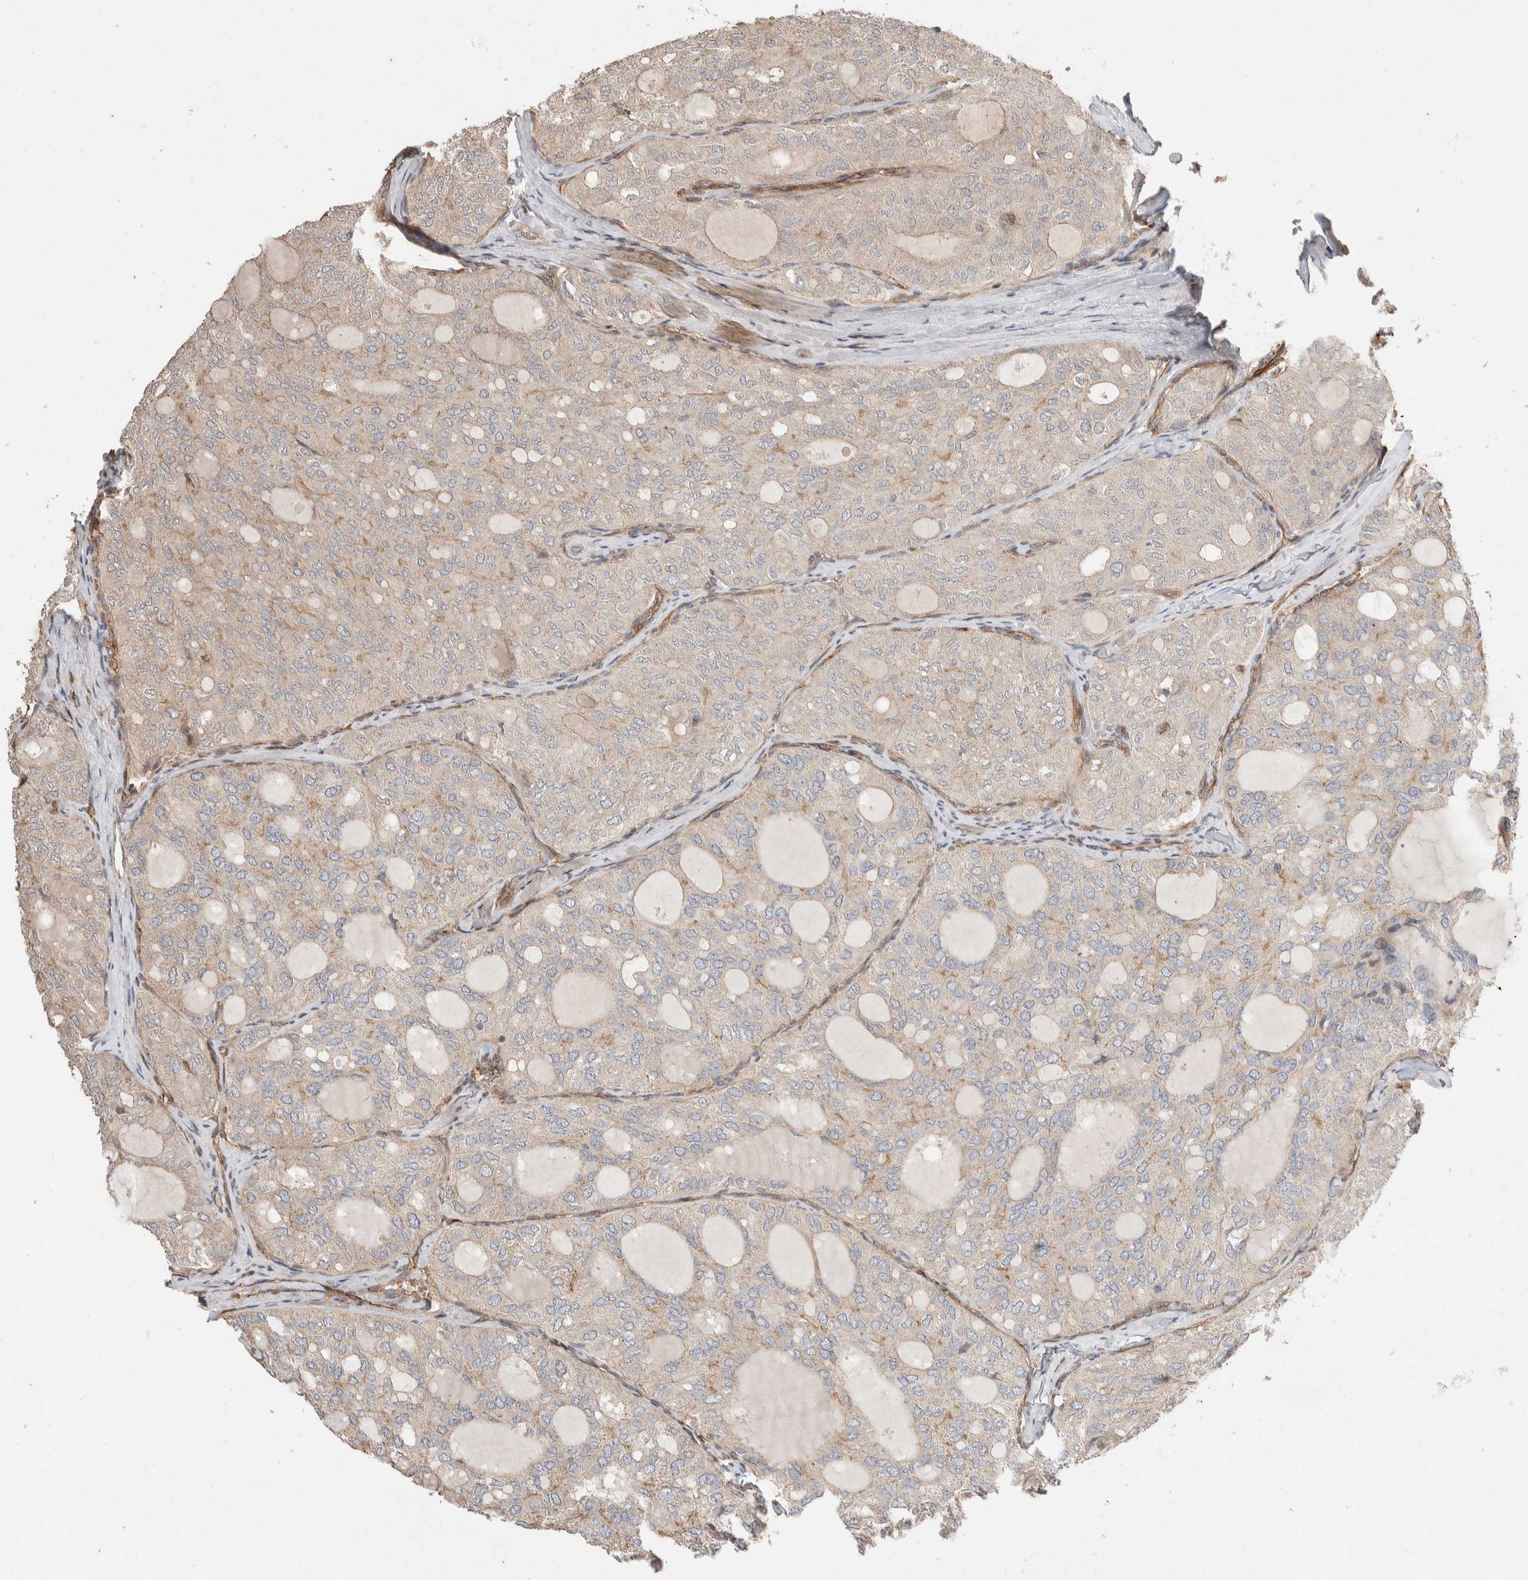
{"staining": {"intensity": "weak", "quantity": "<25%", "location": "cytoplasmic/membranous"}, "tissue": "thyroid cancer", "cell_type": "Tumor cells", "image_type": "cancer", "snomed": [{"axis": "morphology", "description": "Follicular adenoma carcinoma, NOS"}, {"axis": "topography", "description": "Thyroid gland"}], "caption": "Tumor cells are negative for brown protein staining in thyroid cancer. (DAB immunohistochemistry (IHC), high magnification).", "gene": "ERC1", "patient": {"sex": "male", "age": 75}}